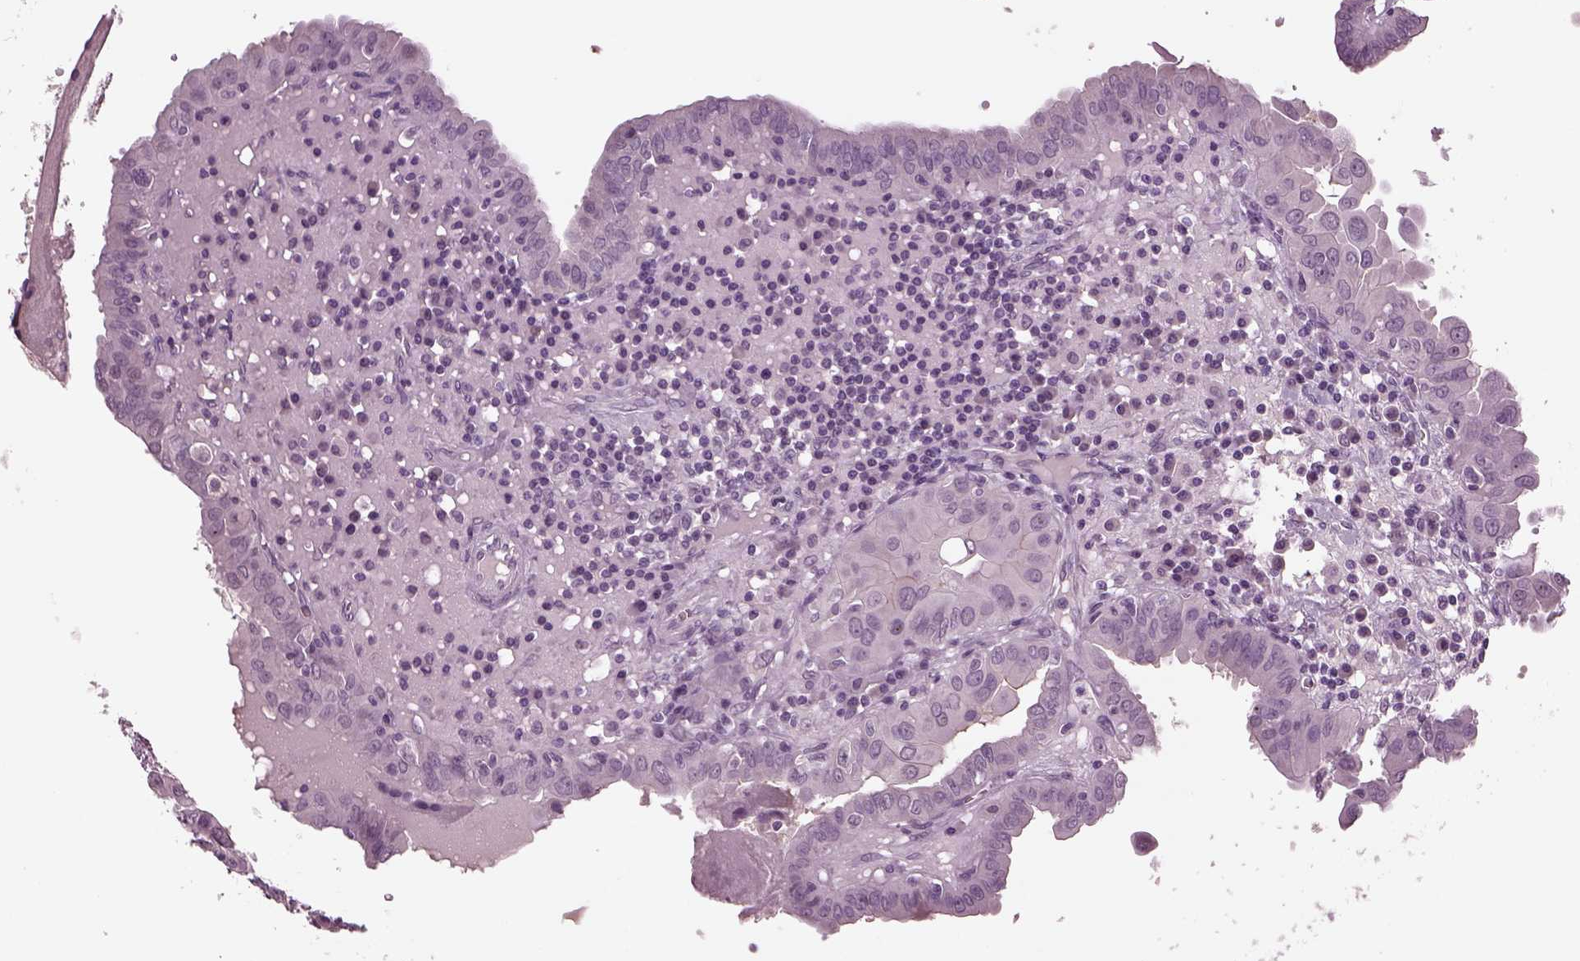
{"staining": {"intensity": "negative", "quantity": "none", "location": "none"}, "tissue": "thyroid cancer", "cell_type": "Tumor cells", "image_type": "cancer", "snomed": [{"axis": "morphology", "description": "Papillary adenocarcinoma, NOS"}, {"axis": "topography", "description": "Thyroid gland"}], "caption": "Tumor cells show no significant staining in thyroid papillary adenocarcinoma.", "gene": "CLCN4", "patient": {"sex": "female", "age": 37}}